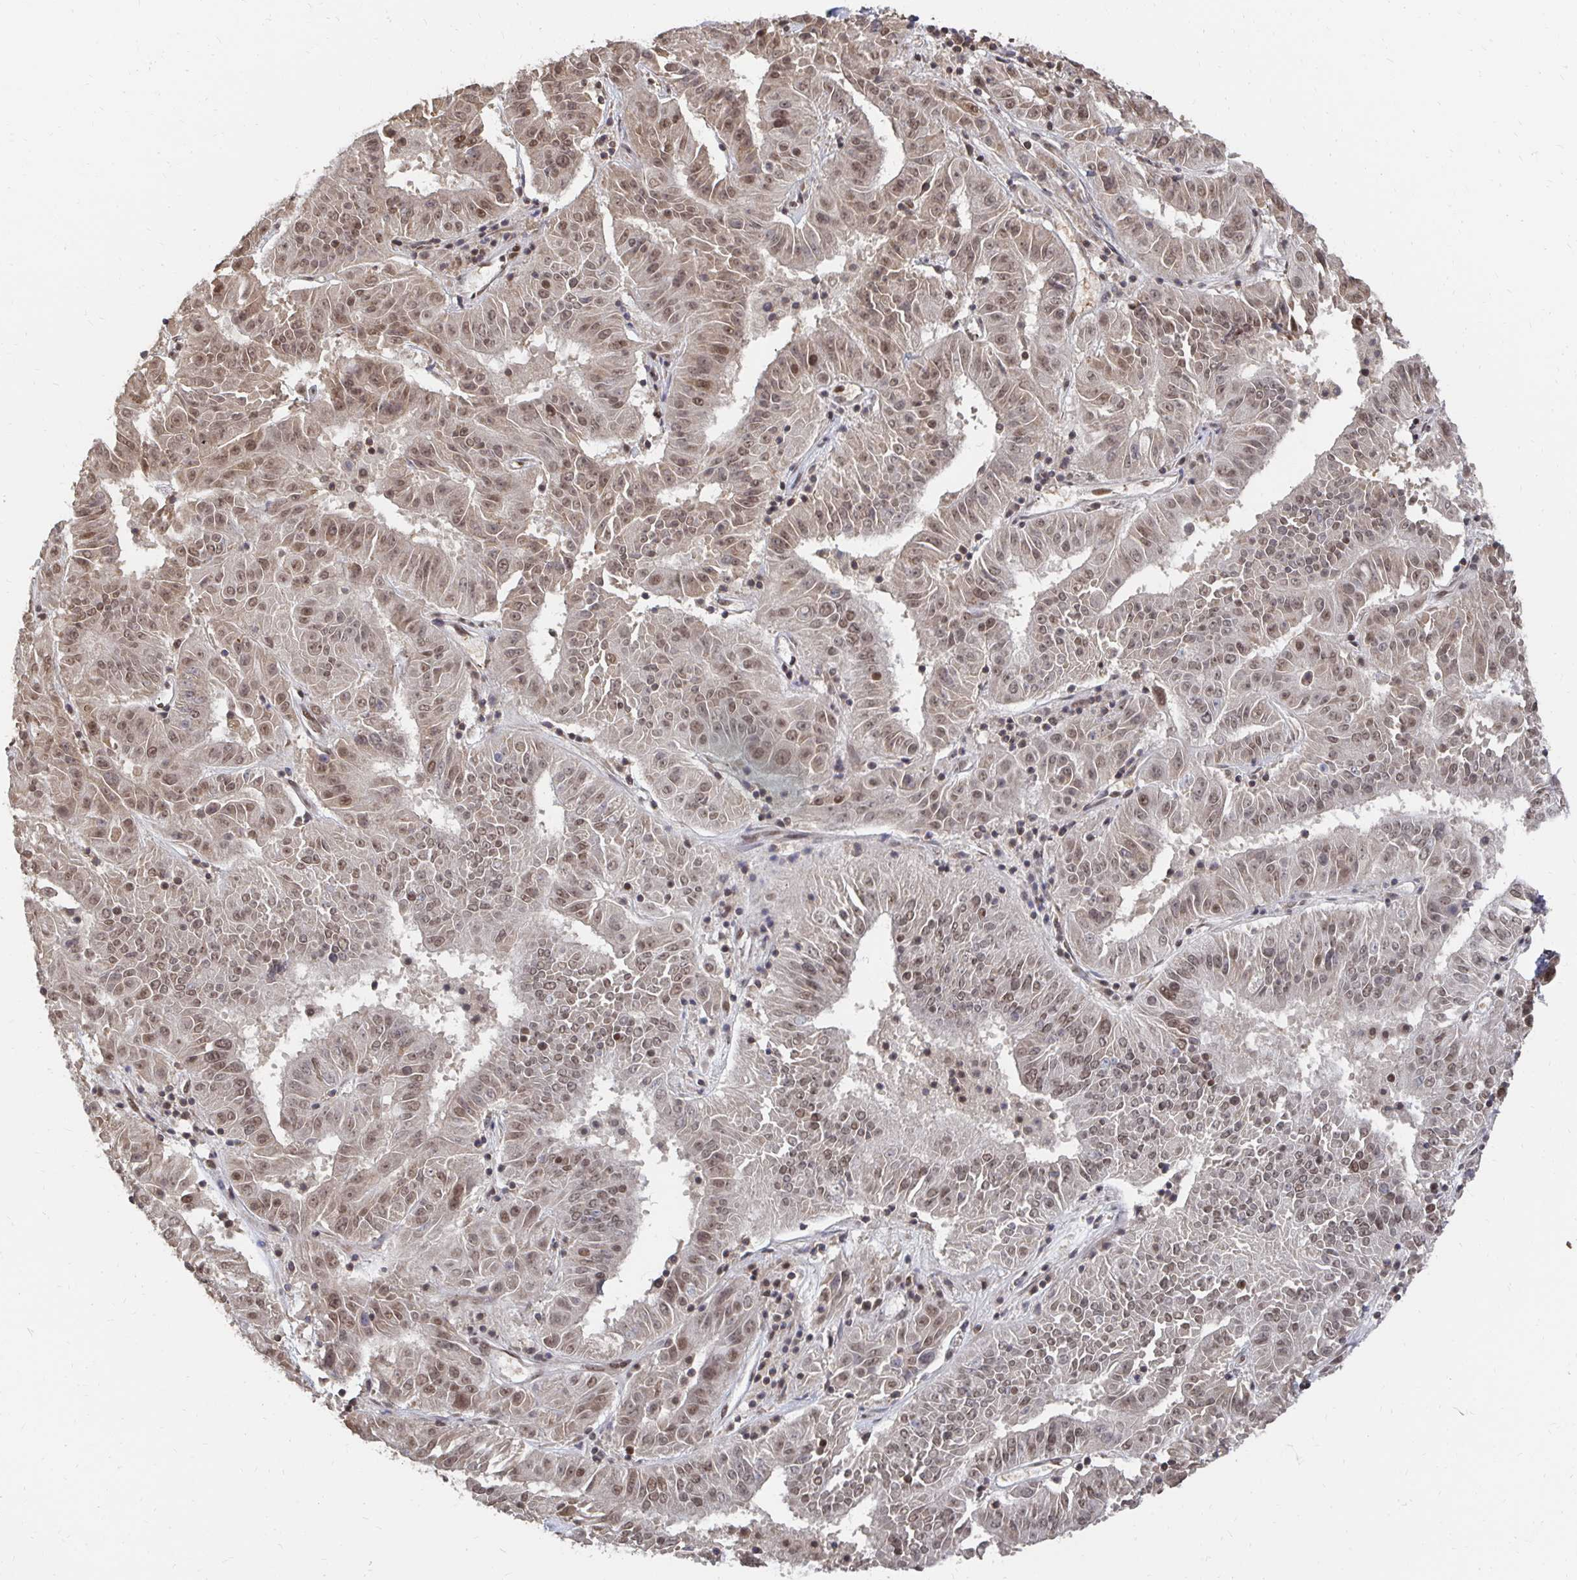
{"staining": {"intensity": "moderate", "quantity": ">75%", "location": "nuclear"}, "tissue": "pancreatic cancer", "cell_type": "Tumor cells", "image_type": "cancer", "snomed": [{"axis": "morphology", "description": "Adenocarcinoma, NOS"}, {"axis": "topography", "description": "Pancreas"}], "caption": "Protein expression analysis of adenocarcinoma (pancreatic) displays moderate nuclear positivity in about >75% of tumor cells.", "gene": "GTF3C6", "patient": {"sex": "male", "age": 63}}